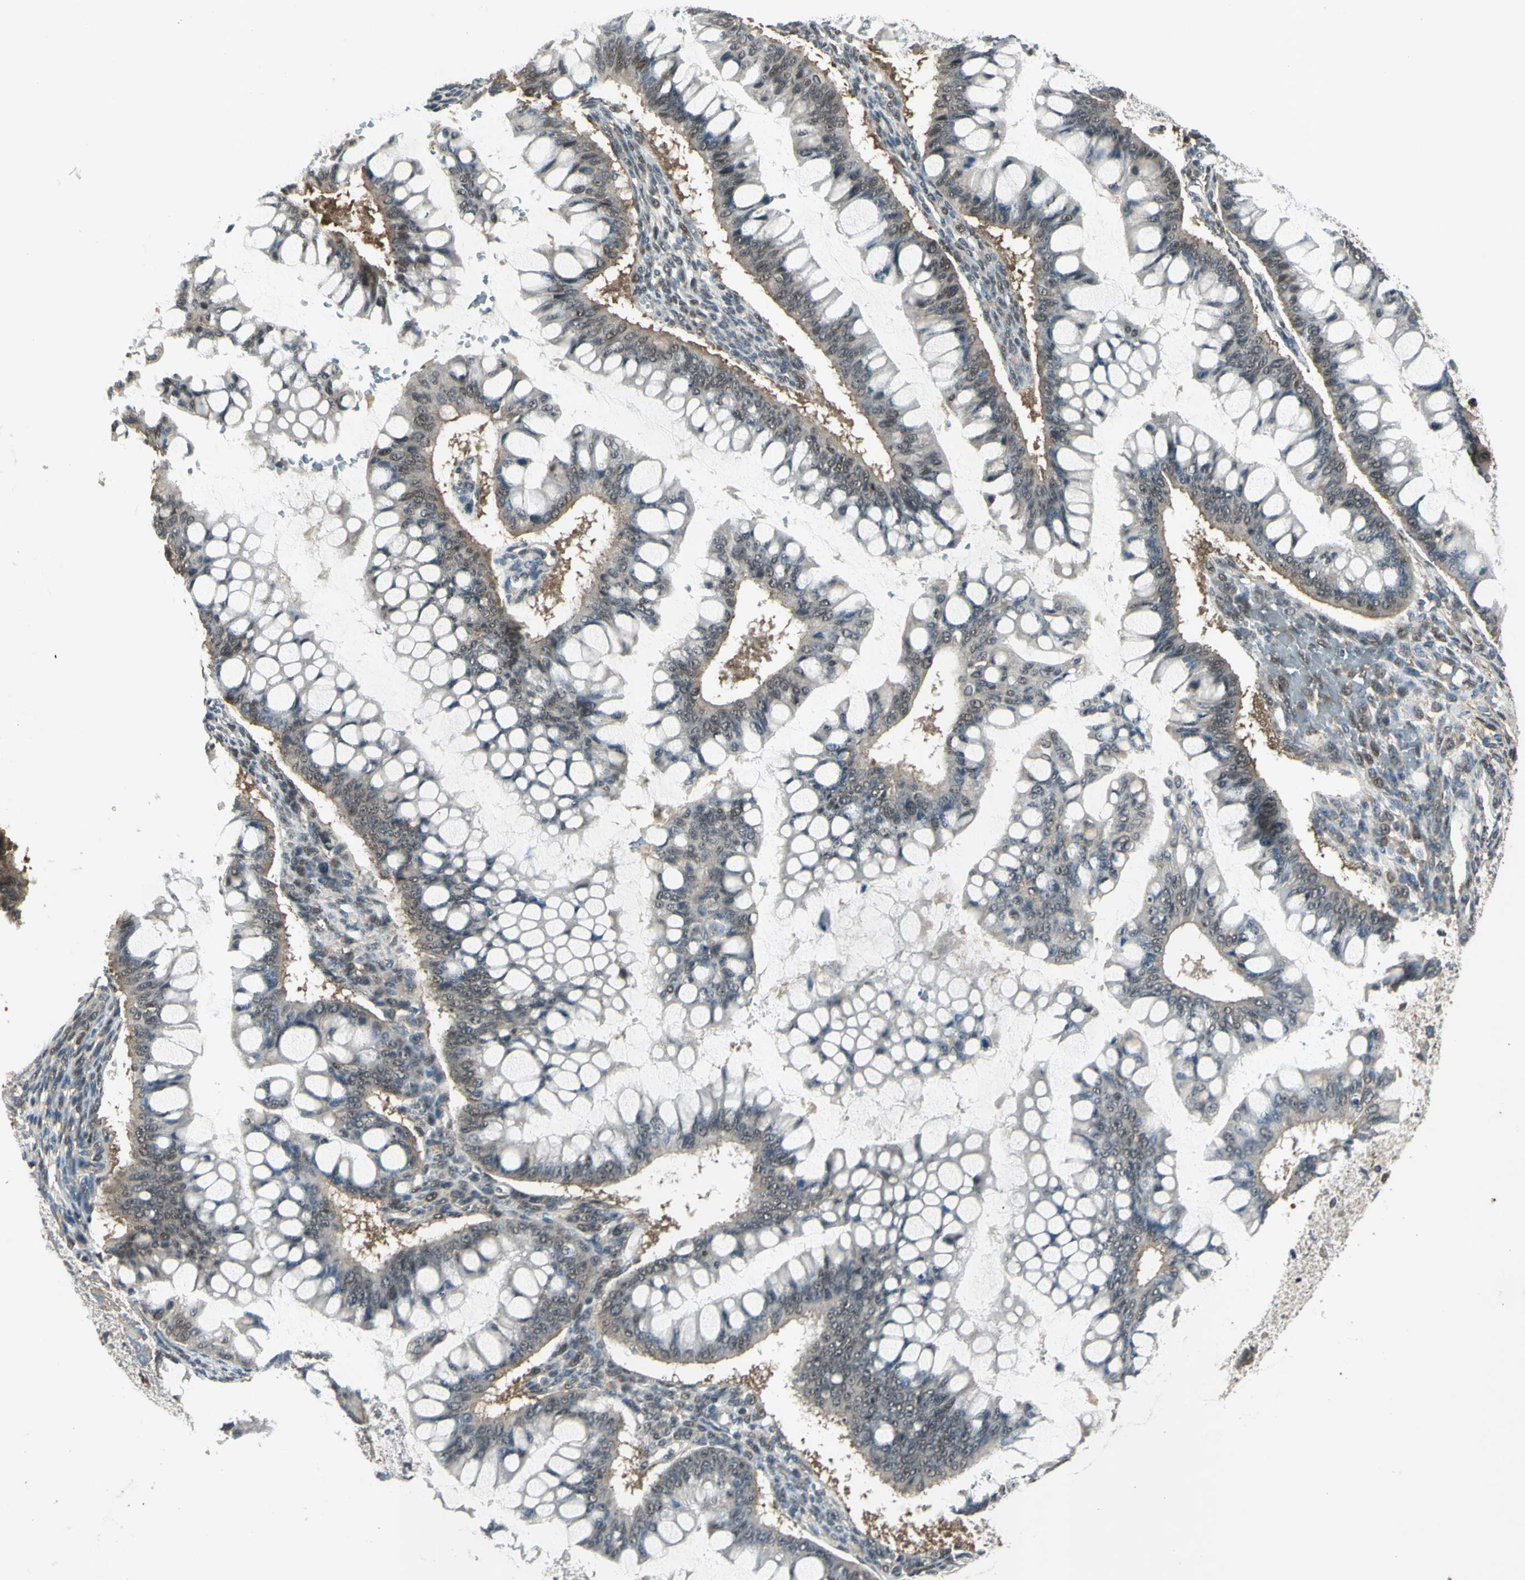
{"staining": {"intensity": "weak", "quantity": ">75%", "location": "cytoplasmic/membranous"}, "tissue": "ovarian cancer", "cell_type": "Tumor cells", "image_type": "cancer", "snomed": [{"axis": "morphology", "description": "Cystadenocarcinoma, mucinous, NOS"}, {"axis": "topography", "description": "Ovary"}], "caption": "Immunohistochemistry (IHC) staining of ovarian mucinous cystadenocarcinoma, which demonstrates low levels of weak cytoplasmic/membranous positivity in approximately >75% of tumor cells indicating weak cytoplasmic/membranous protein expression. The staining was performed using DAB (brown) for protein detection and nuclei were counterstained in hematoxylin (blue).", "gene": "PSMD5", "patient": {"sex": "female", "age": 73}}